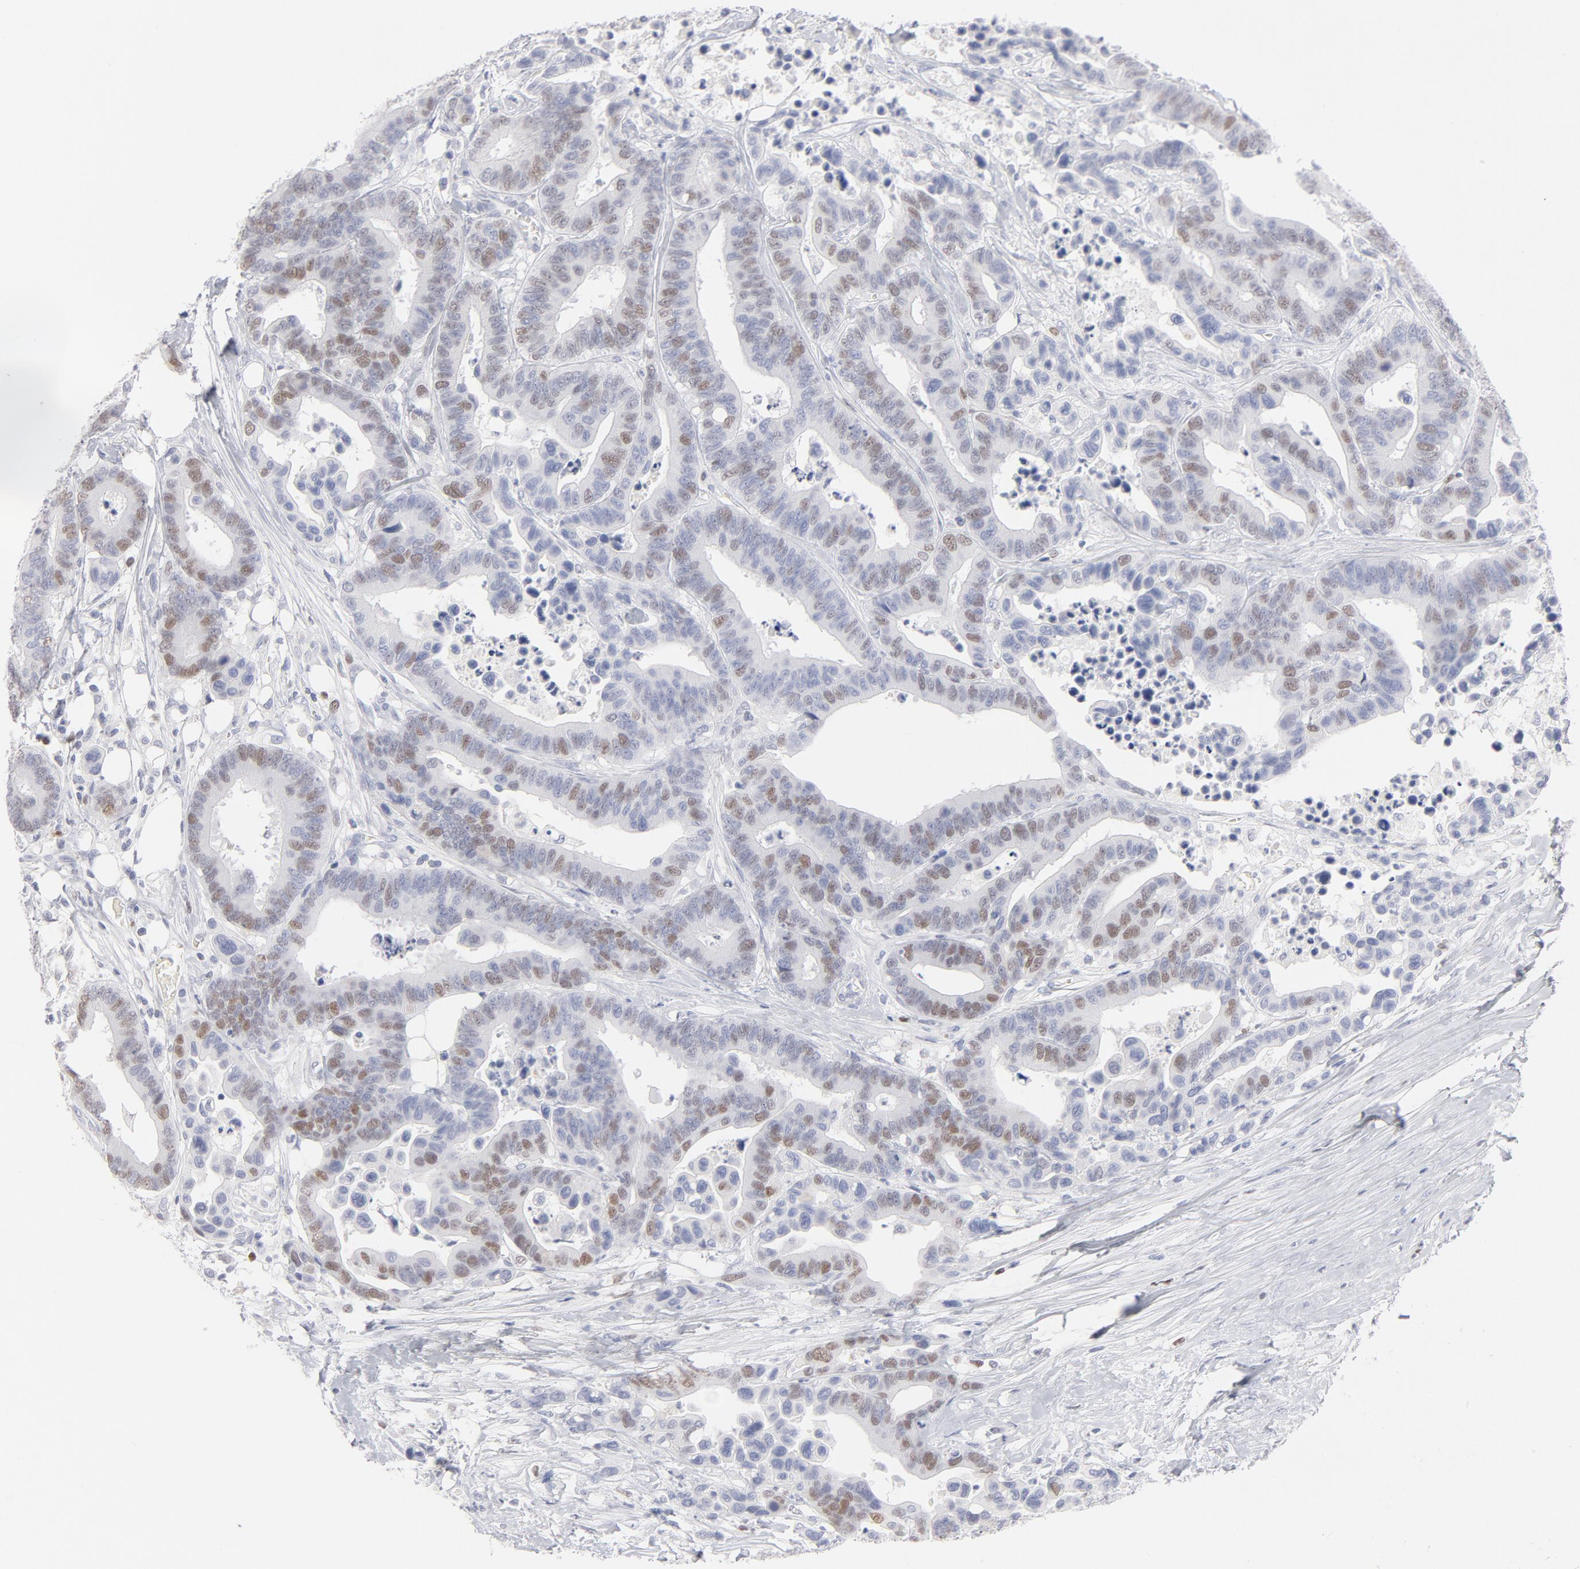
{"staining": {"intensity": "moderate", "quantity": "<25%", "location": "nuclear"}, "tissue": "colorectal cancer", "cell_type": "Tumor cells", "image_type": "cancer", "snomed": [{"axis": "morphology", "description": "Adenocarcinoma, NOS"}, {"axis": "topography", "description": "Colon"}], "caption": "This photomicrograph reveals IHC staining of human colorectal cancer, with low moderate nuclear positivity in approximately <25% of tumor cells.", "gene": "MCM7", "patient": {"sex": "male", "age": 82}}